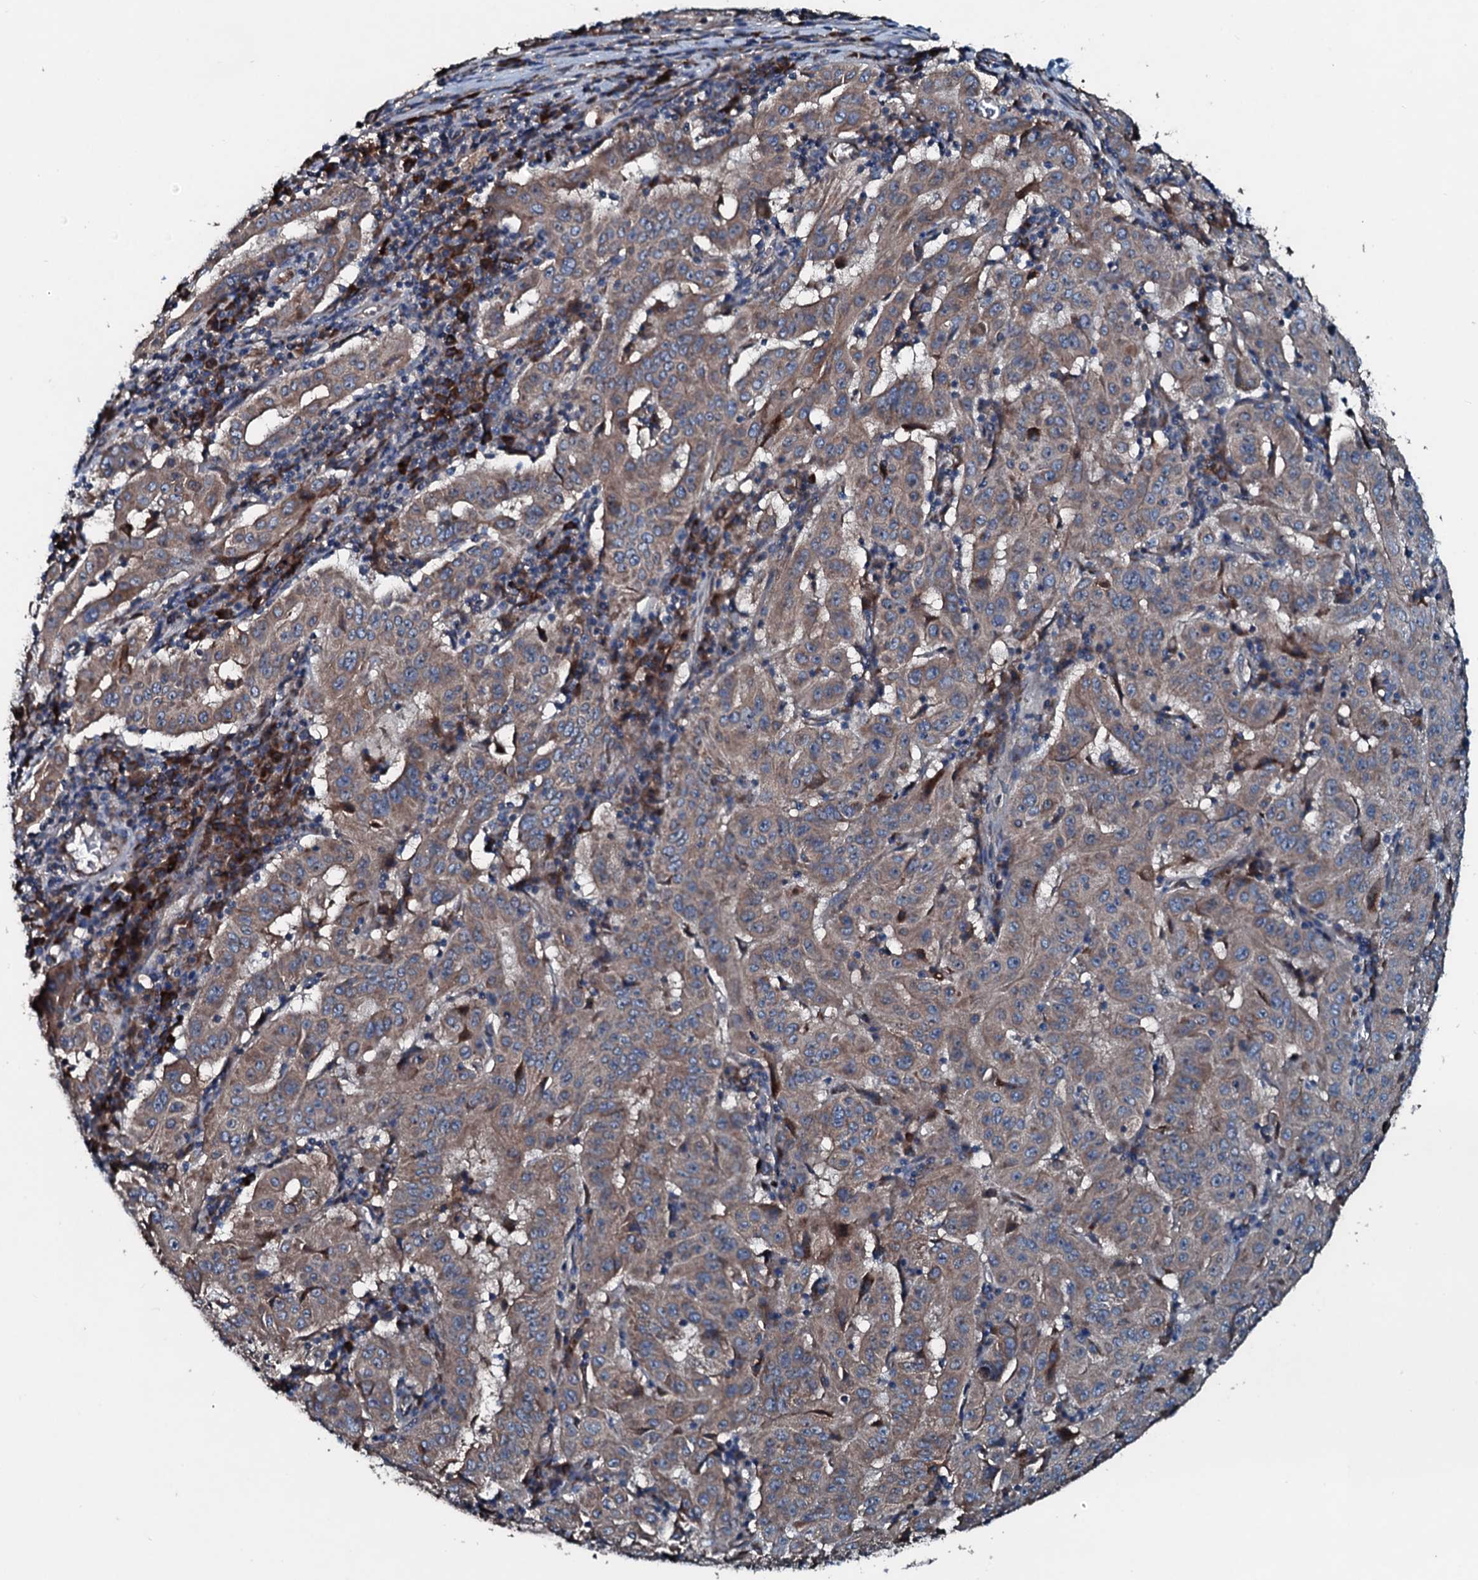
{"staining": {"intensity": "moderate", "quantity": "25%-75%", "location": "cytoplasmic/membranous"}, "tissue": "pancreatic cancer", "cell_type": "Tumor cells", "image_type": "cancer", "snomed": [{"axis": "morphology", "description": "Adenocarcinoma, NOS"}, {"axis": "topography", "description": "Pancreas"}], "caption": "IHC (DAB) staining of human pancreatic cancer reveals moderate cytoplasmic/membranous protein staining in approximately 25%-75% of tumor cells.", "gene": "ACSS3", "patient": {"sex": "male", "age": 63}}